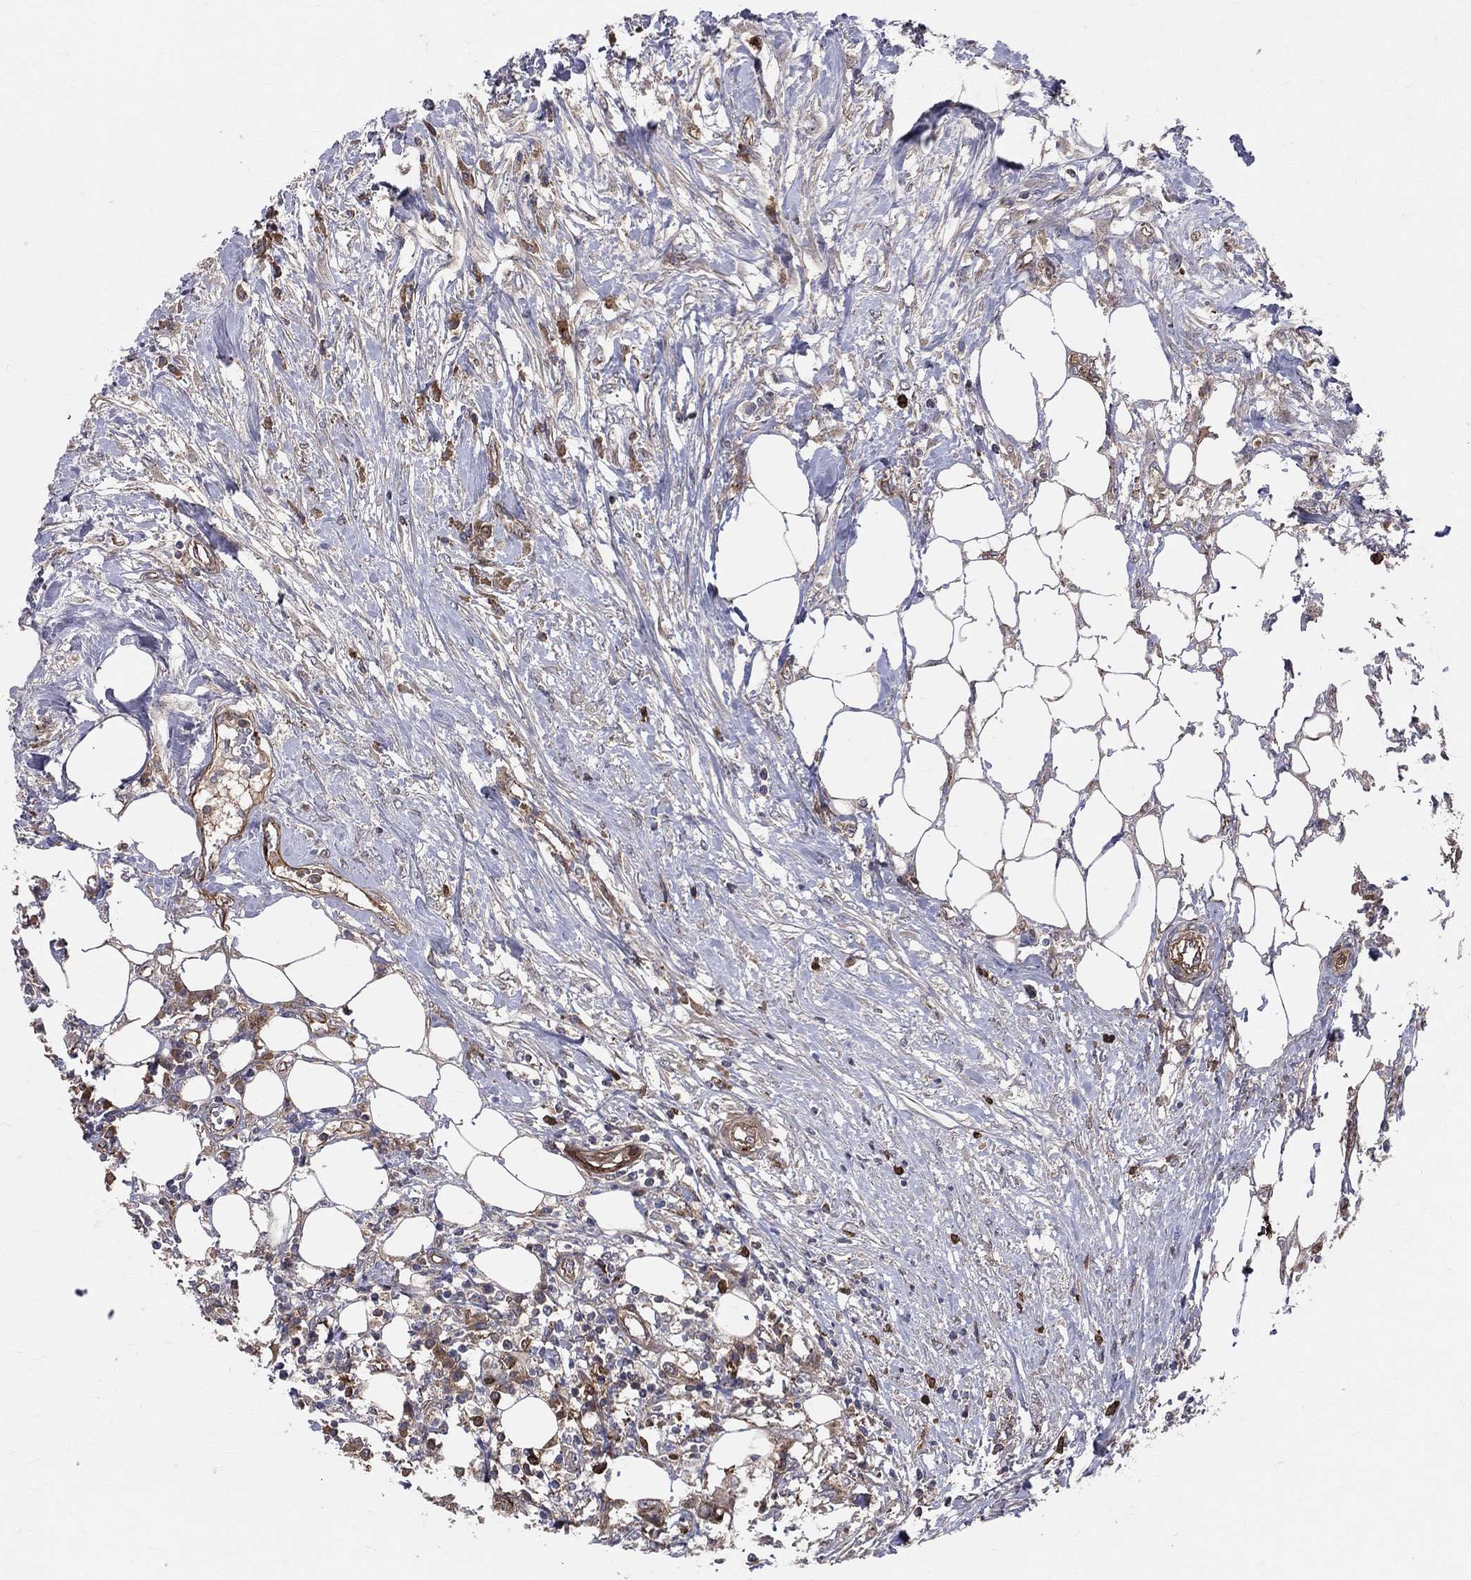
{"staining": {"intensity": "strong", "quantity": "25%-75%", "location": "cytoplasmic/membranous"}, "tissue": "urothelial cancer", "cell_type": "Tumor cells", "image_type": "cancer", "snomed": [{"axis": "morphology", "description": "Urothelial carcinoma, NOS"}, {"axis": "morphology", "description": "Urothelial carcinoma, High grade"}, {"axis": "topography", "description": "Urinary bladder"}], "caption": "Protein analysis of urothelial carcinoma (high-grade) tissue exhibits strong cytoplasmic/membranous positivity in about 25%-75% of tumor cells. (IHC, brightfield microscopy, high magnification).", "gene": "ENTPD1", "patient": {"sex": "male", "age": 63}}